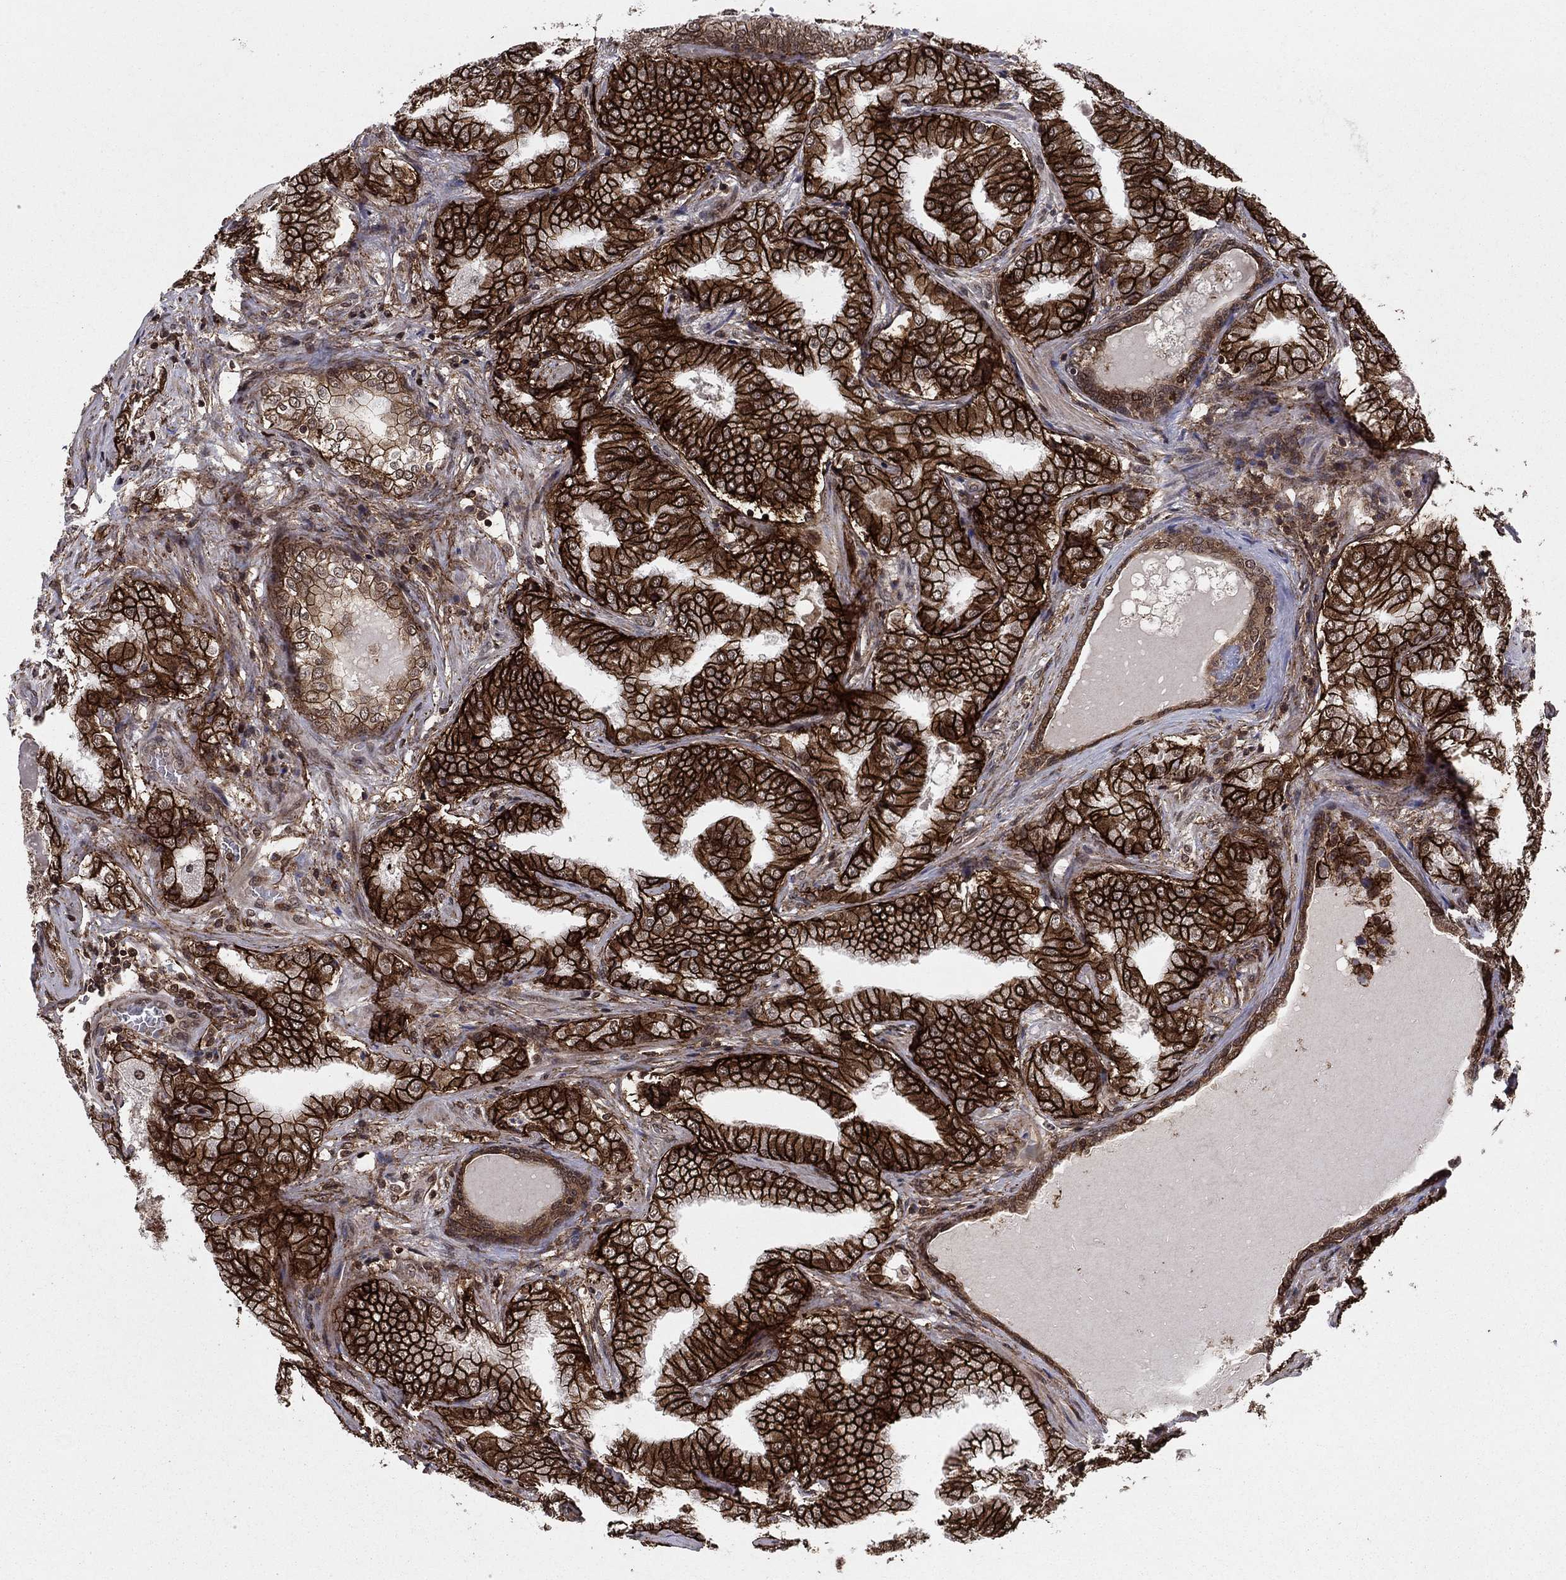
{"staining": {"intensity": "strong", "quantity": ">75%", "location": "cytoplasmic/membranous"}, "tissue": "prostate cancer", "cell_type": "Tumor cells", "image_type": "cancer", "snomed": [{"axis": "morphology", "description": "Adenocarcinoma, NOS"}, {"axis": "topography", "description": "Prostate"}], "caption": "DAB immunohistochemical staining of human prostate adenocarcinoma exhibits strong cytoplasmic/membranous protein staining in about >75% of tumor cells. (Stains: DAB (3,3'-diaminobenzidine) in brown, nuclei in blue, Microscopy: brightfield microscopy at high magnification).", "gene": "SSX2IP", "patient": {"sex": "male", "age": 65}}